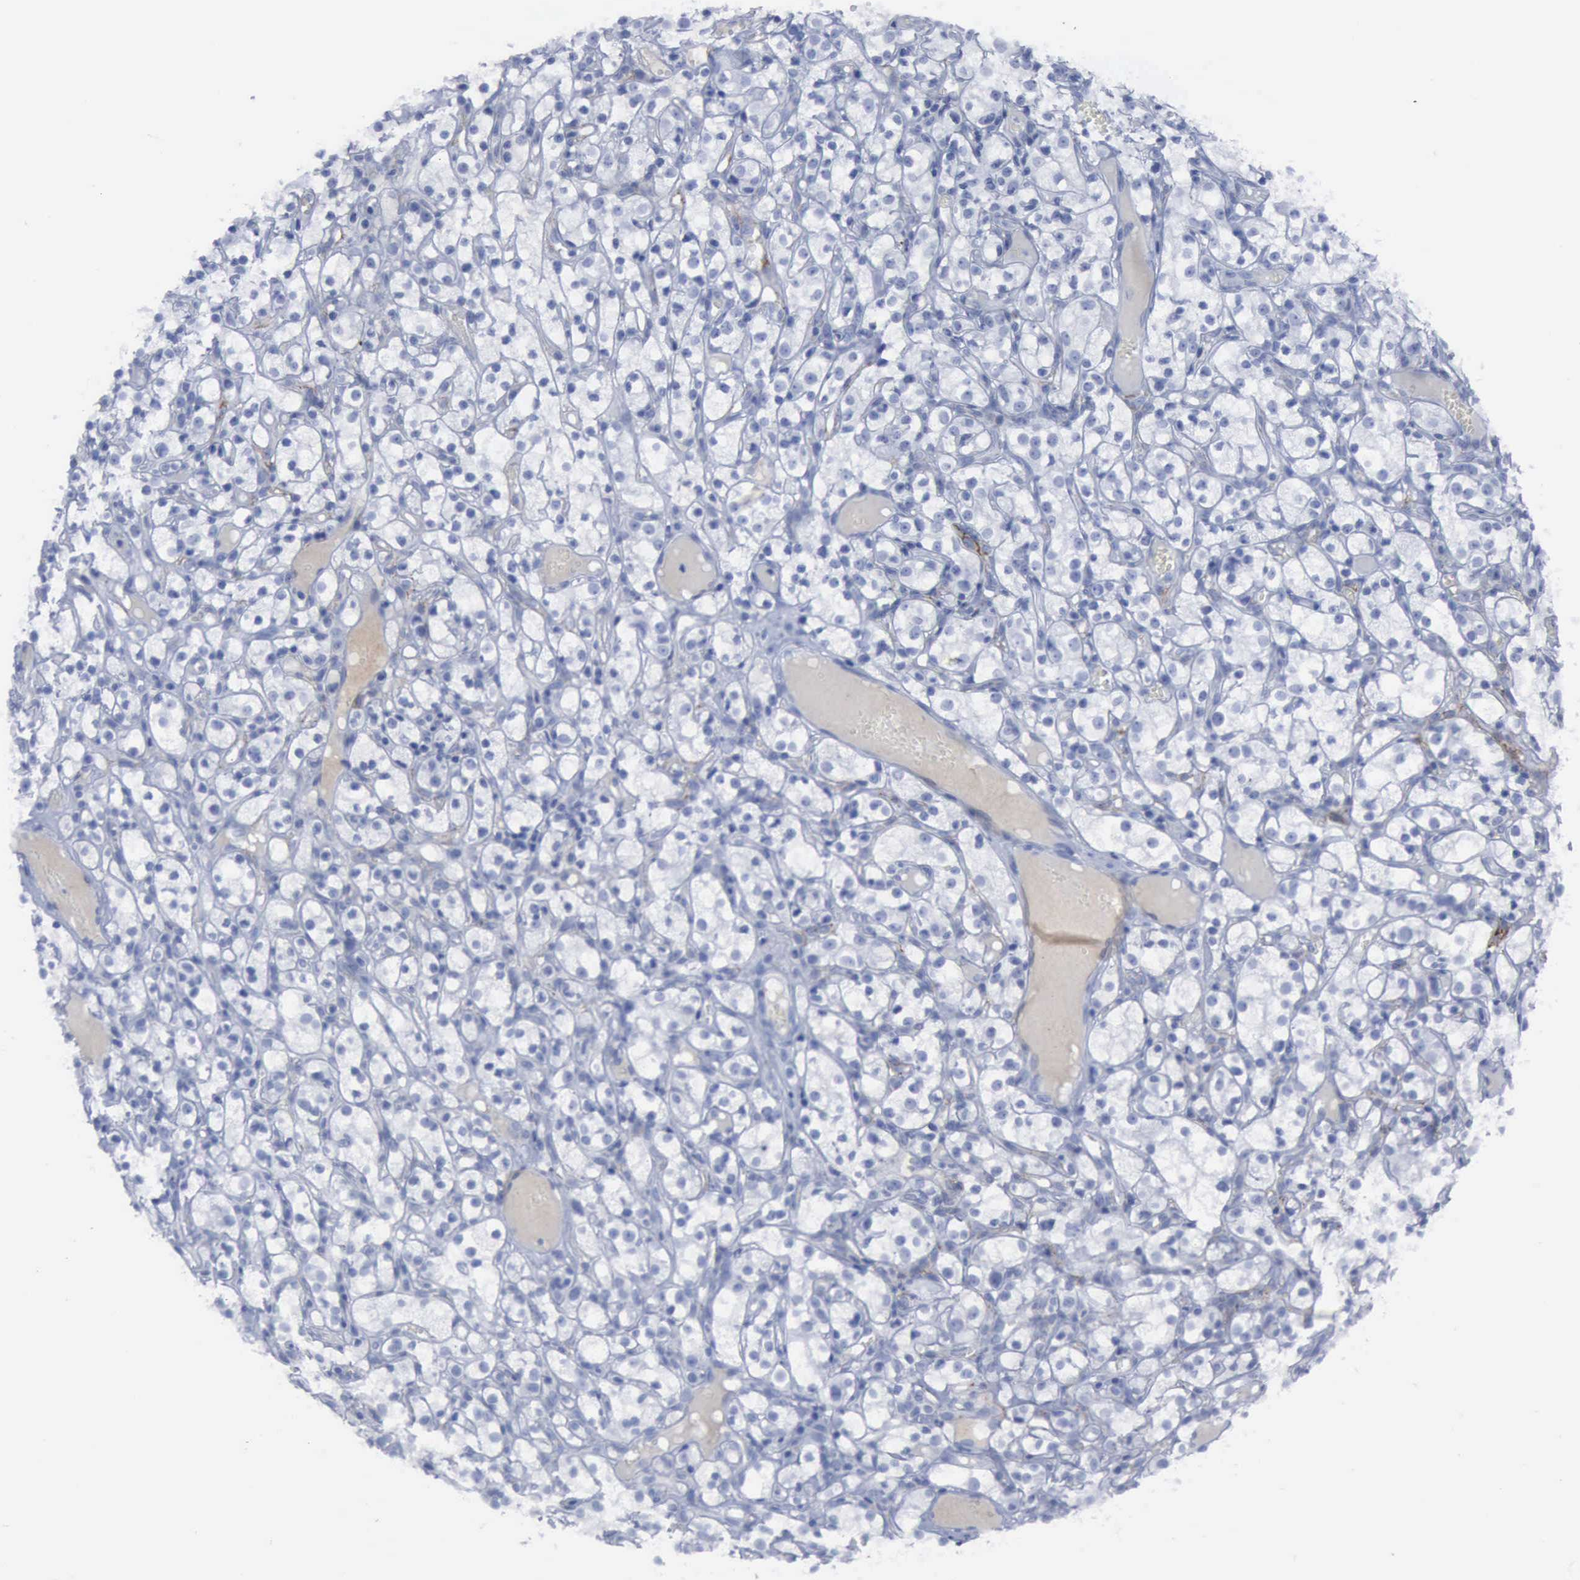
{"staining": {"intensity": "negative", "quantity": "none", "location": "none"}, "tissue": "renal cancer", "cell_type": "Tumor cells", "image_type": "cancer", "snomed": [{"axis": "morphology", "description": "Adenocarcinoma, NOS"}, {"axis": "topography", "description": "Kidney"}], "caption": "The immunohistochemistry micrograph has no significant staining in tumor cells of renal adenocarcinoma tissue.", "gene": "NGFR", "patient": {"sex": "male", "age": 61}}